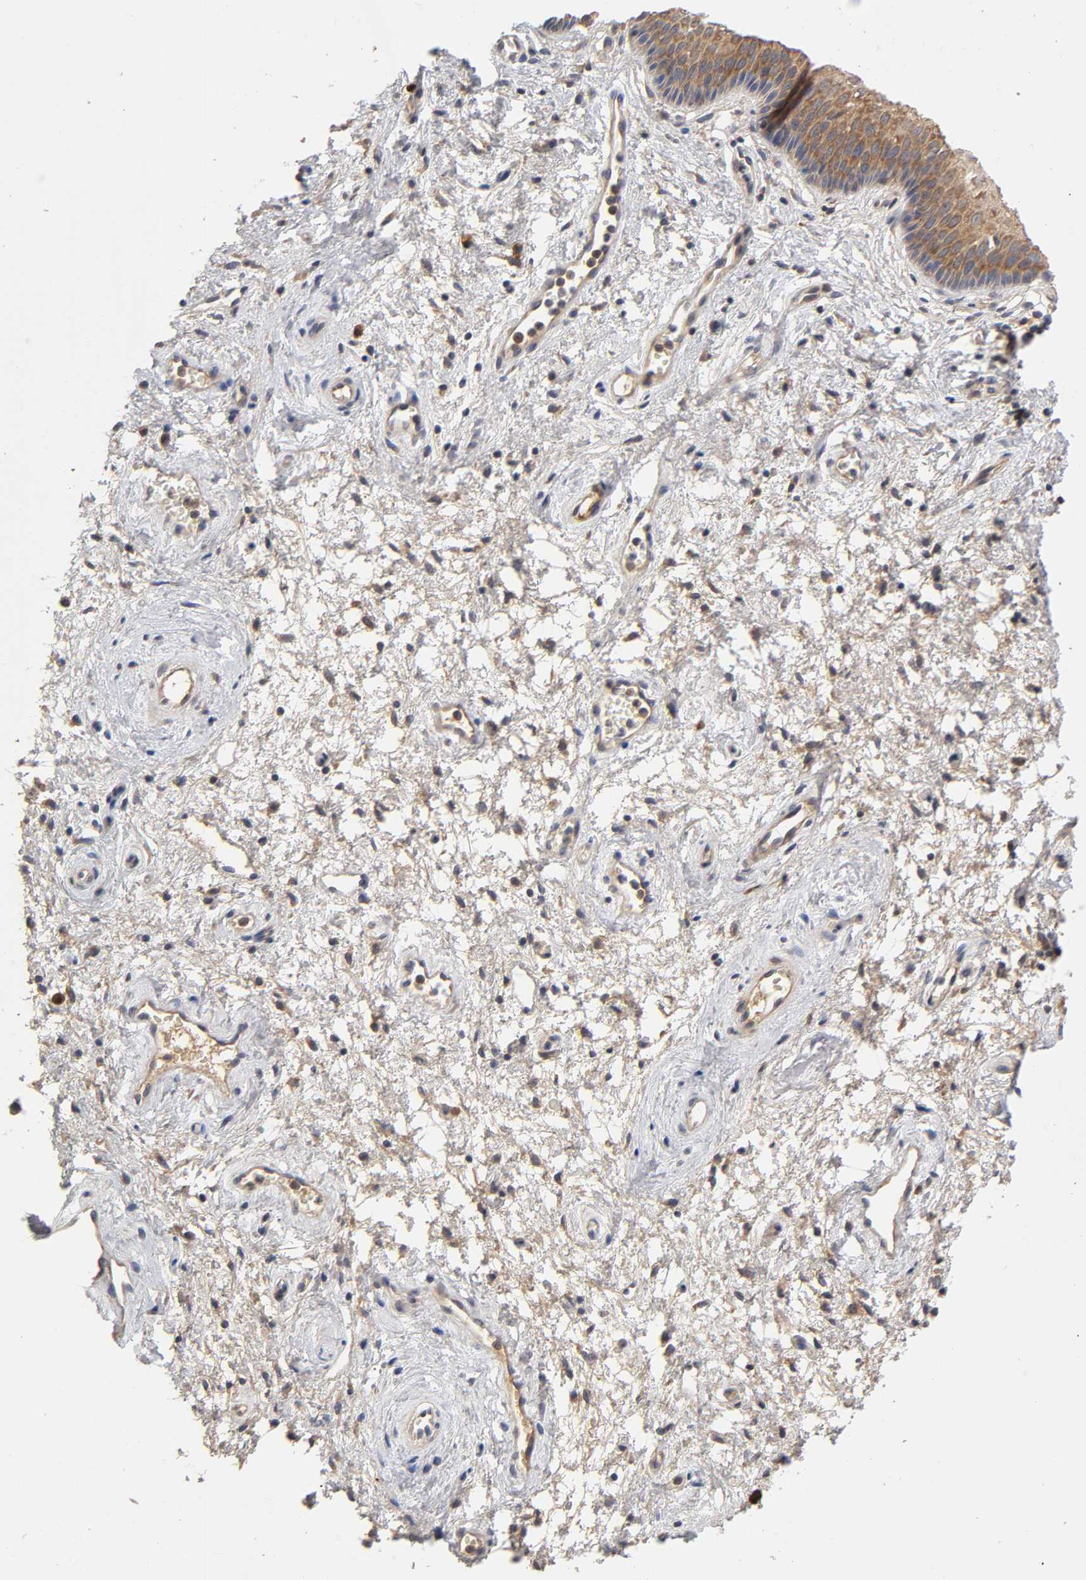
{"staining": {"intensity": "moderate", "quantity": ">75%", "location": "cytoplasmic/membranous"}, "tissue": "vagina", "cell_type": "Squamous epithelial cells", "image_type": "normal", "snomed": [{"axis": "morphology", "description": "Normal tissue, NOS"}, {"axis": "topography", "description": "Vagina"}], "caption": "An immunohistochemistry micrograph of benign tissue is shown. Protein staining in brown shows moderate cytoplasmic/membranous positivity in vagina within squamous epithelial cells. Ihc stains the protein of interest in brown and the nuclei are stained blue.", "gene": "RPS29", "patient": {"sex": "female", "age": 34}}